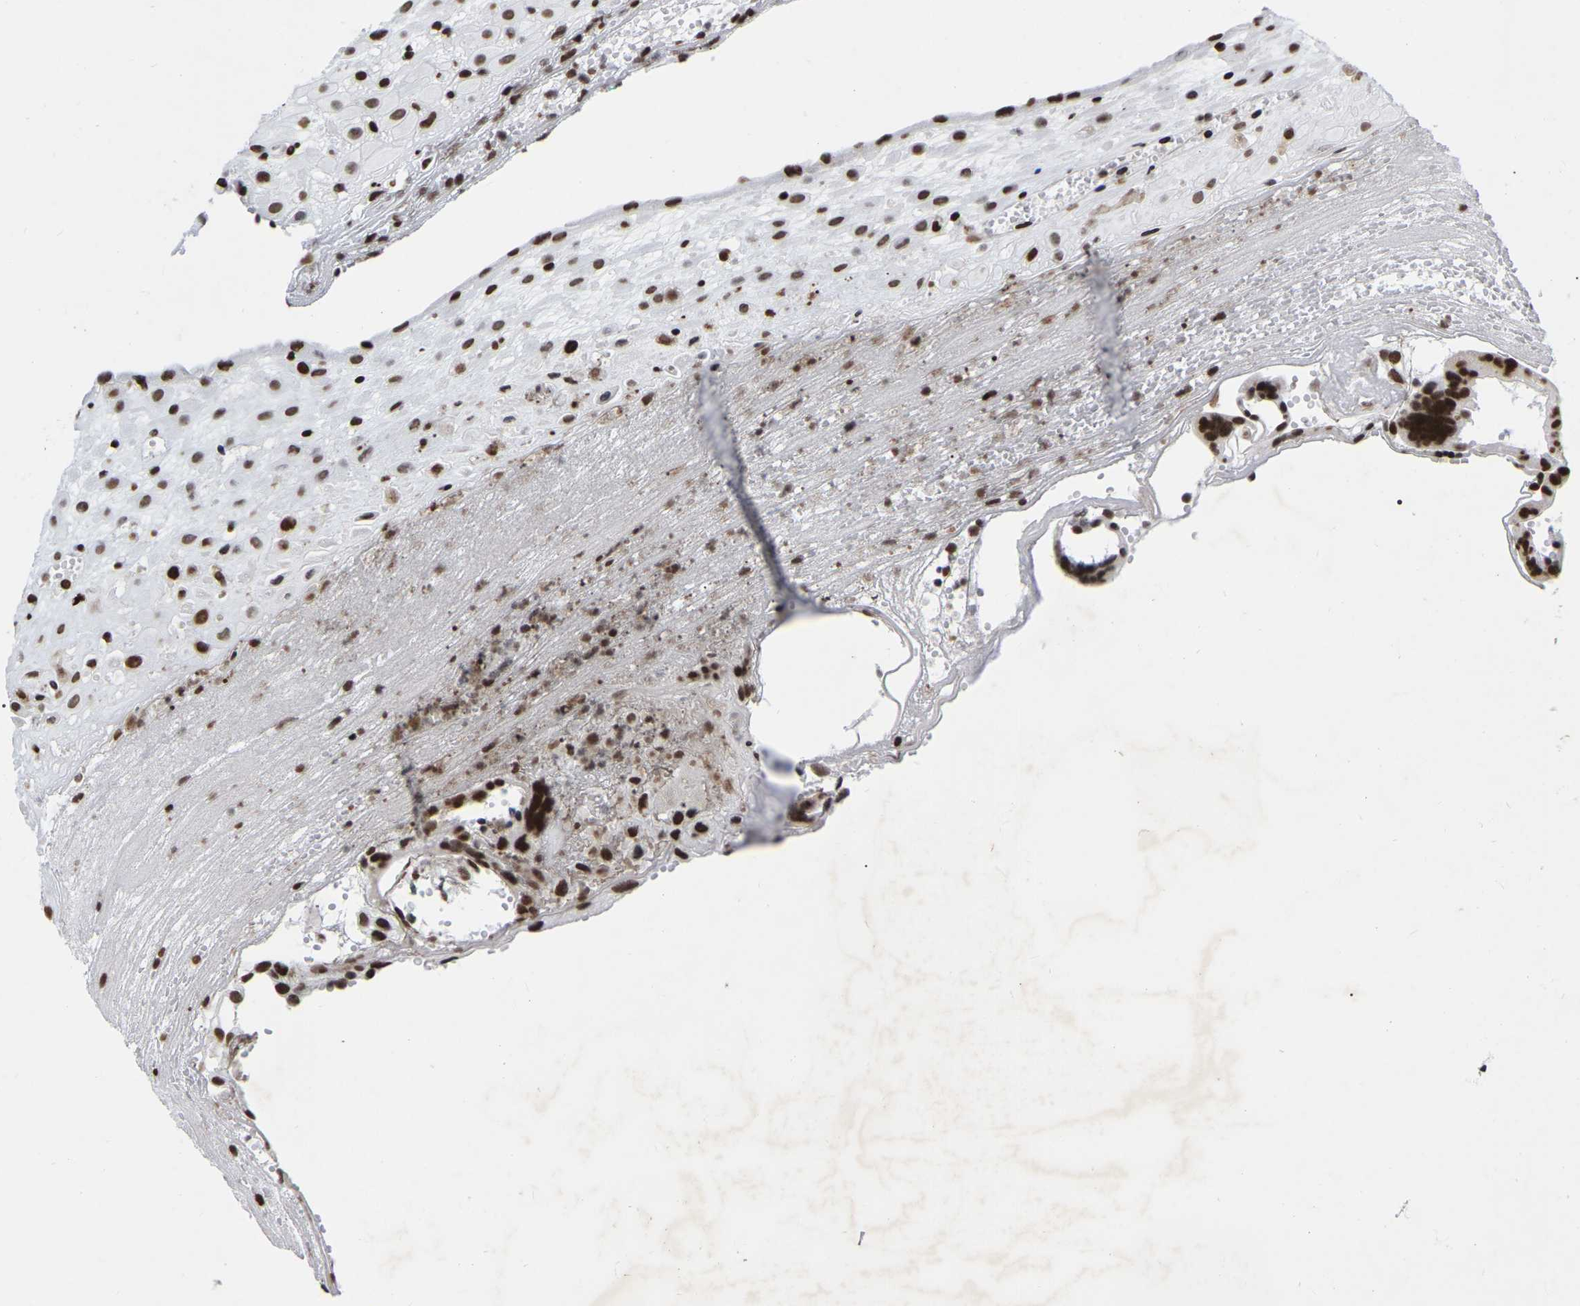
{"staining": {"intensity": "moderate", "quantity": ">75%", "location": "nuclear"}, "tissue": "placenta", "cell_type": "Decidual cells", "image_type": "normal", "snomed": [{"axis": "morphology", "description": "Normal tissue, NOS"}, {"axis": "topography", "description": "Placenta"}], "caption": "Unremarkable placenta was stained to show a protein in brown. There is medium levels of moderate nuclear positivity in about >75% of decidual cells.", "gene": "PRCC", "patient": {"sex": "female", "age": 18}}